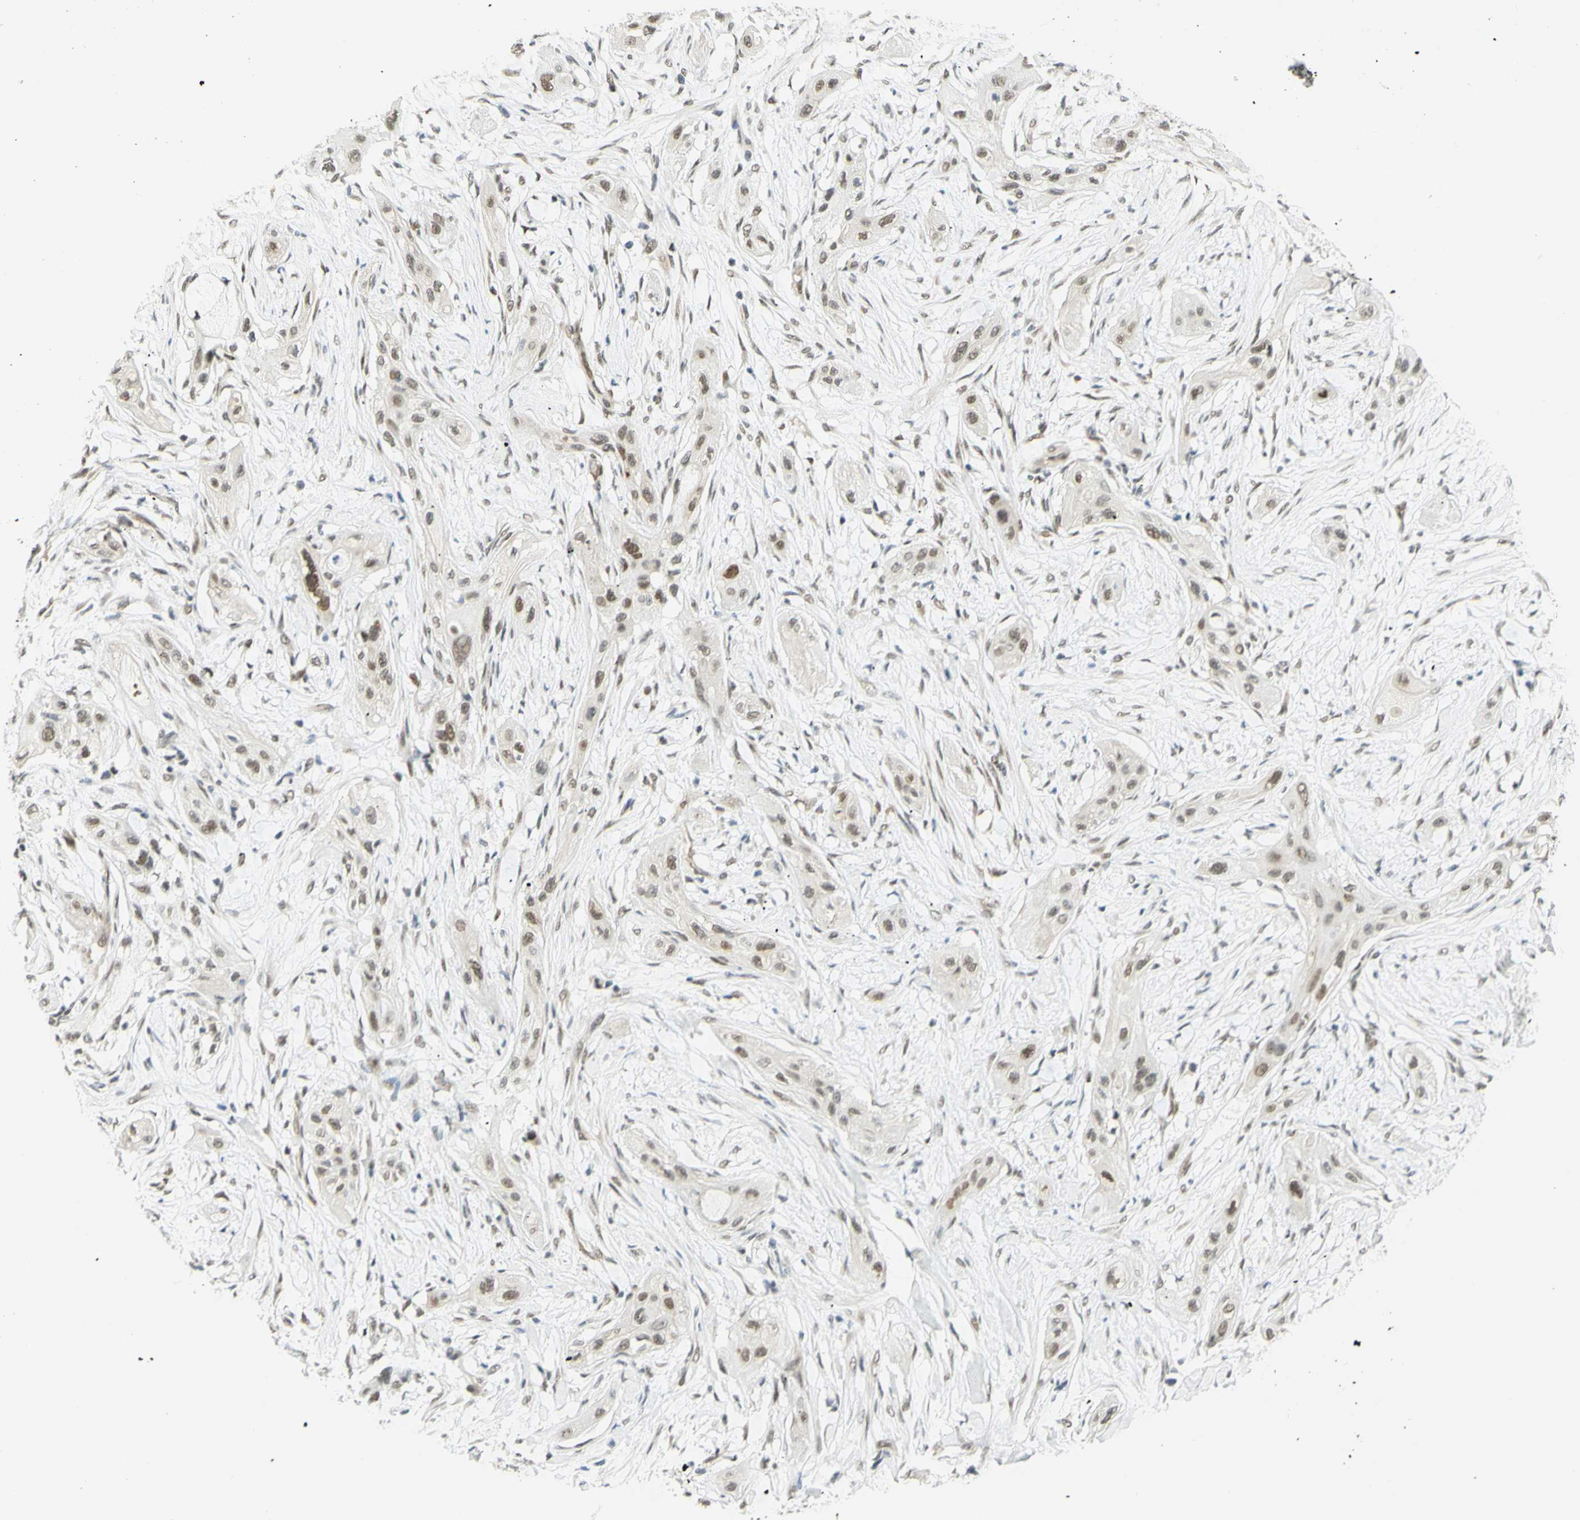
{"staining": {"intensity": "moderate", "quantity": "25%-75%", "location": "nuclear"}, "tissue": "lung cancer", "cell_type": "Tumor cells", "image_type": "cancer", "snomed": [{"axis": "morphology", "description": "Squamous cell carcinoma, NOS"}, {"axis": "topography", "description": "Lung"}], "caption": "IHC staining of lung cancer (squamous cell carcinoma), which displays medium levels of moderate nuclear staining in approximately 25%-75% of tumor cells indicating moderate nuclear protein staining. The staining was performed using DAB (brown) for protein detection and nuclei were counterstained in hematoxylin (blue).", "gene": "DDX1", "patient": {"sex": "female", "age": 47}}